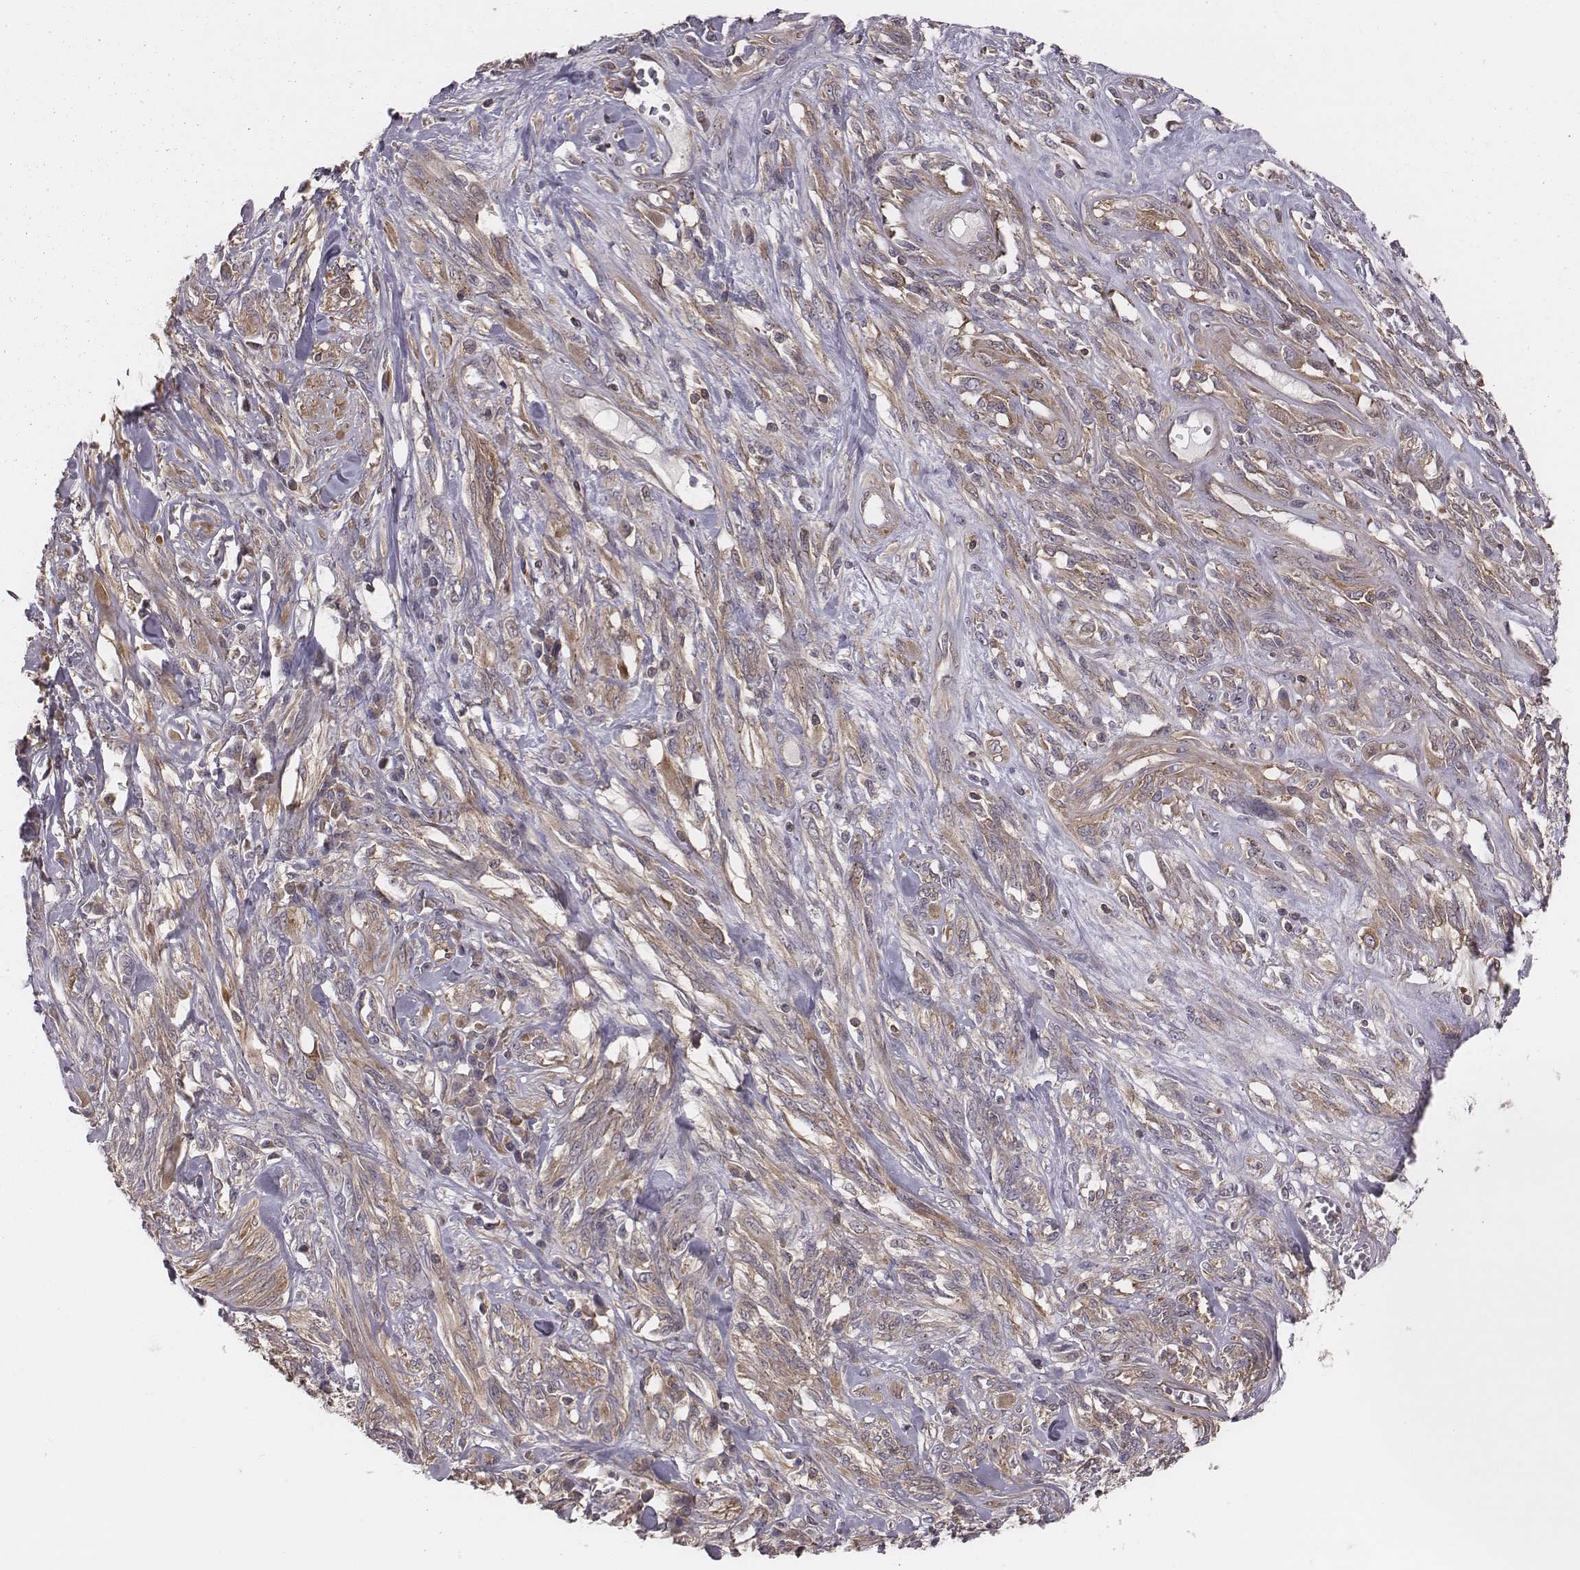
{"staining": {"intensity": "weak", "quantity": ">75%", "location": "cytoplasmic/membranous"}, "tissue": "melanoma", "cell_type": "Tumor cells", "image_type": "cancer", "snomed": [{"axis": "morphology", "description": "Malignant melanoma, NOS"}, {"axis": "topography", "description": "Skin"}], "caption": "Immunohistochemistry photomicrograph of neoplastic tissue: melanoma stained using immunohistochemistry (IHC) demonstrates low levels of weak protein expression localized specifically in the cytoplasmic/membranous of tumor cells, appearing as a cytoplasmic/membranous brown color.", "gene": "CAD", "patient": {"sex": "female", "age": 91}}